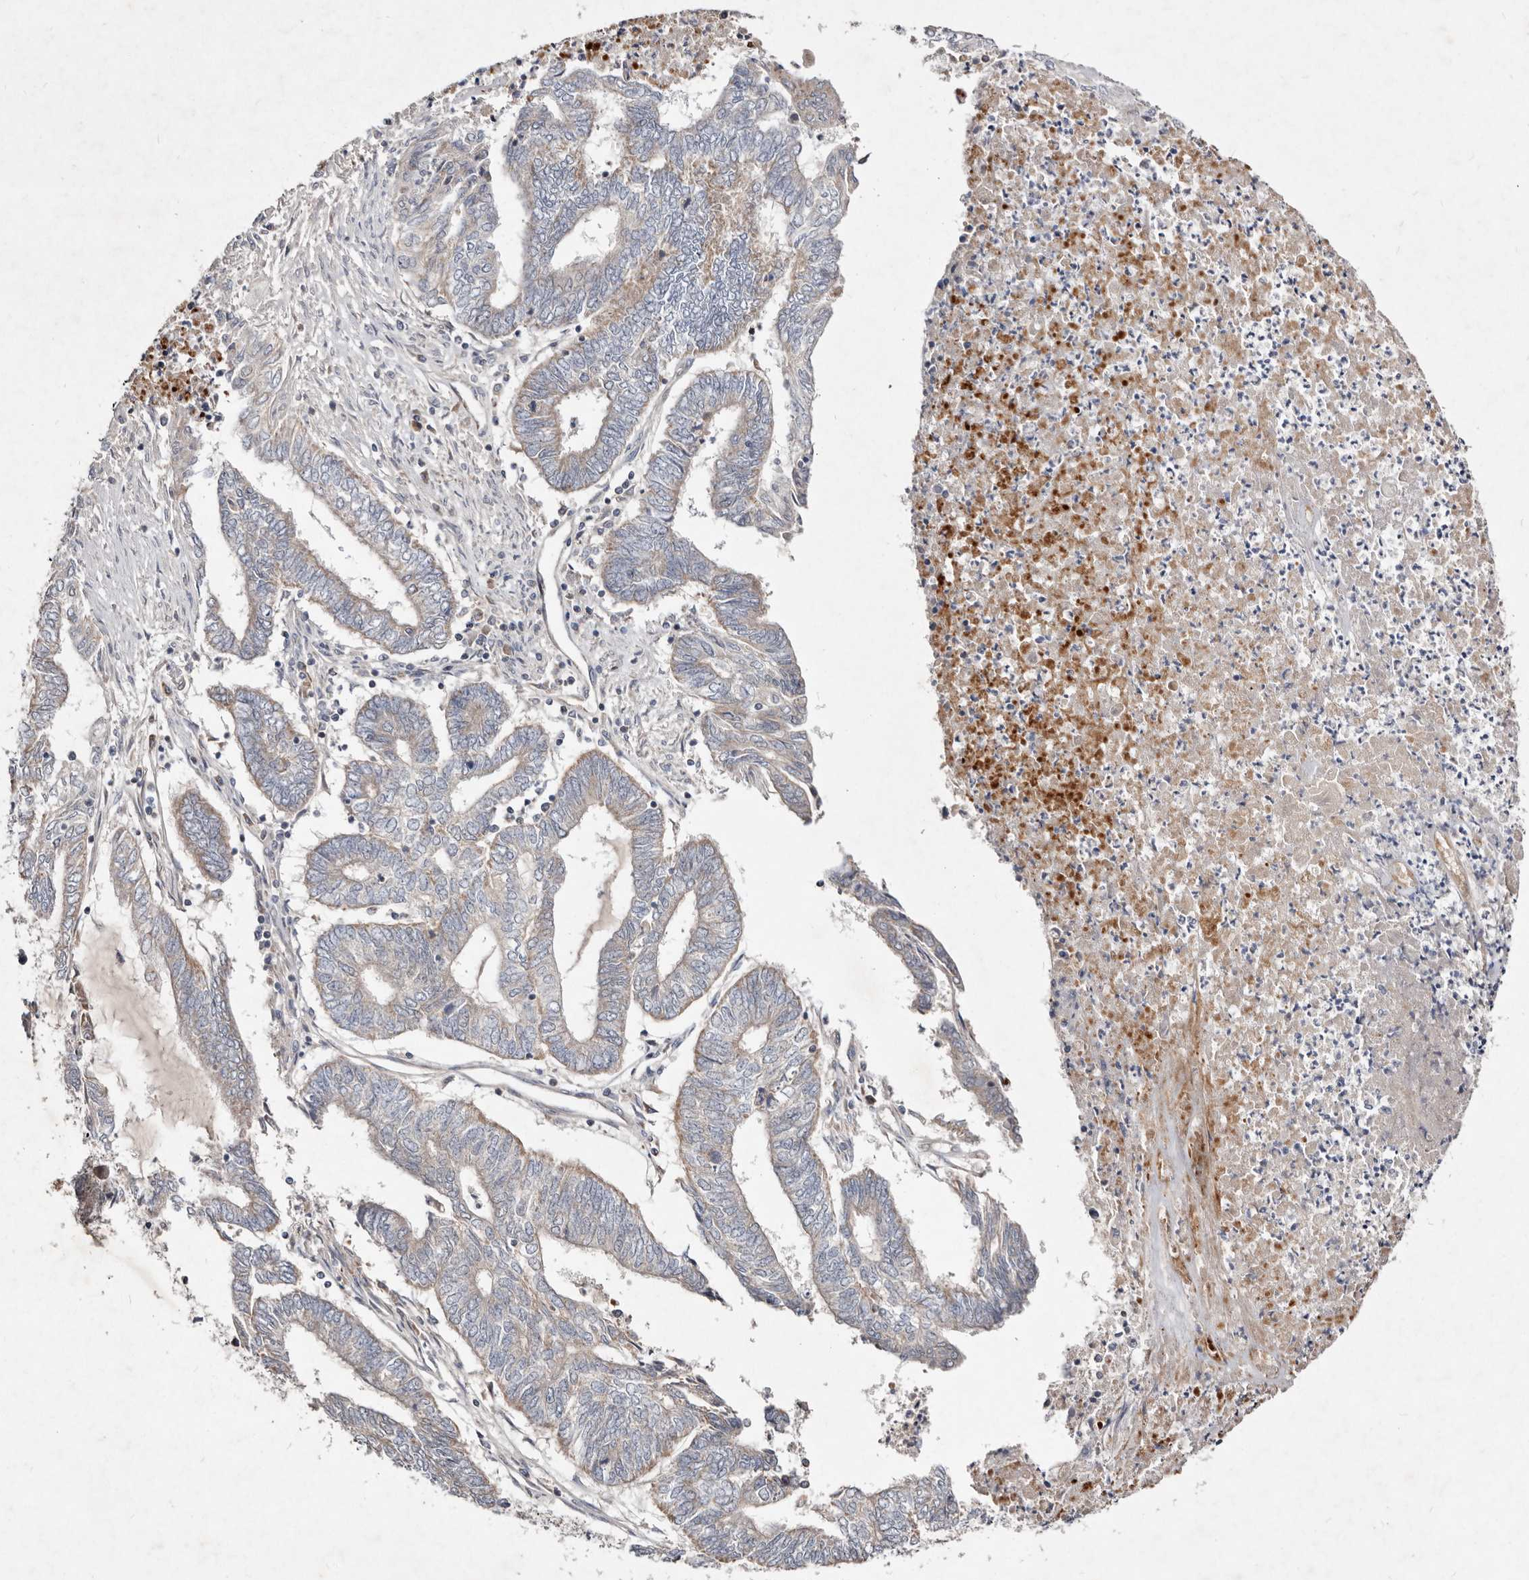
{"staining": {"intensity": "weak", "quantity": "<25%", "location": "cytoplasmic/membranous"}, "tissue": "endometrial cancer", "cell_type": "Tumor cells", "image_type": "cancer", "snomed": [{"axis": "morphology", "description": "Adenocarcinoma, NOS"}, {"axis": "topography", "description": "Uterus"}, {"axis": "topography", "description": "Endometrium"}], "caption": "IHC of endometrial cancer displays no staining in tumor cells.", "gene": "SLC25A20", "patient": {"sex": "female", "age": 70}}